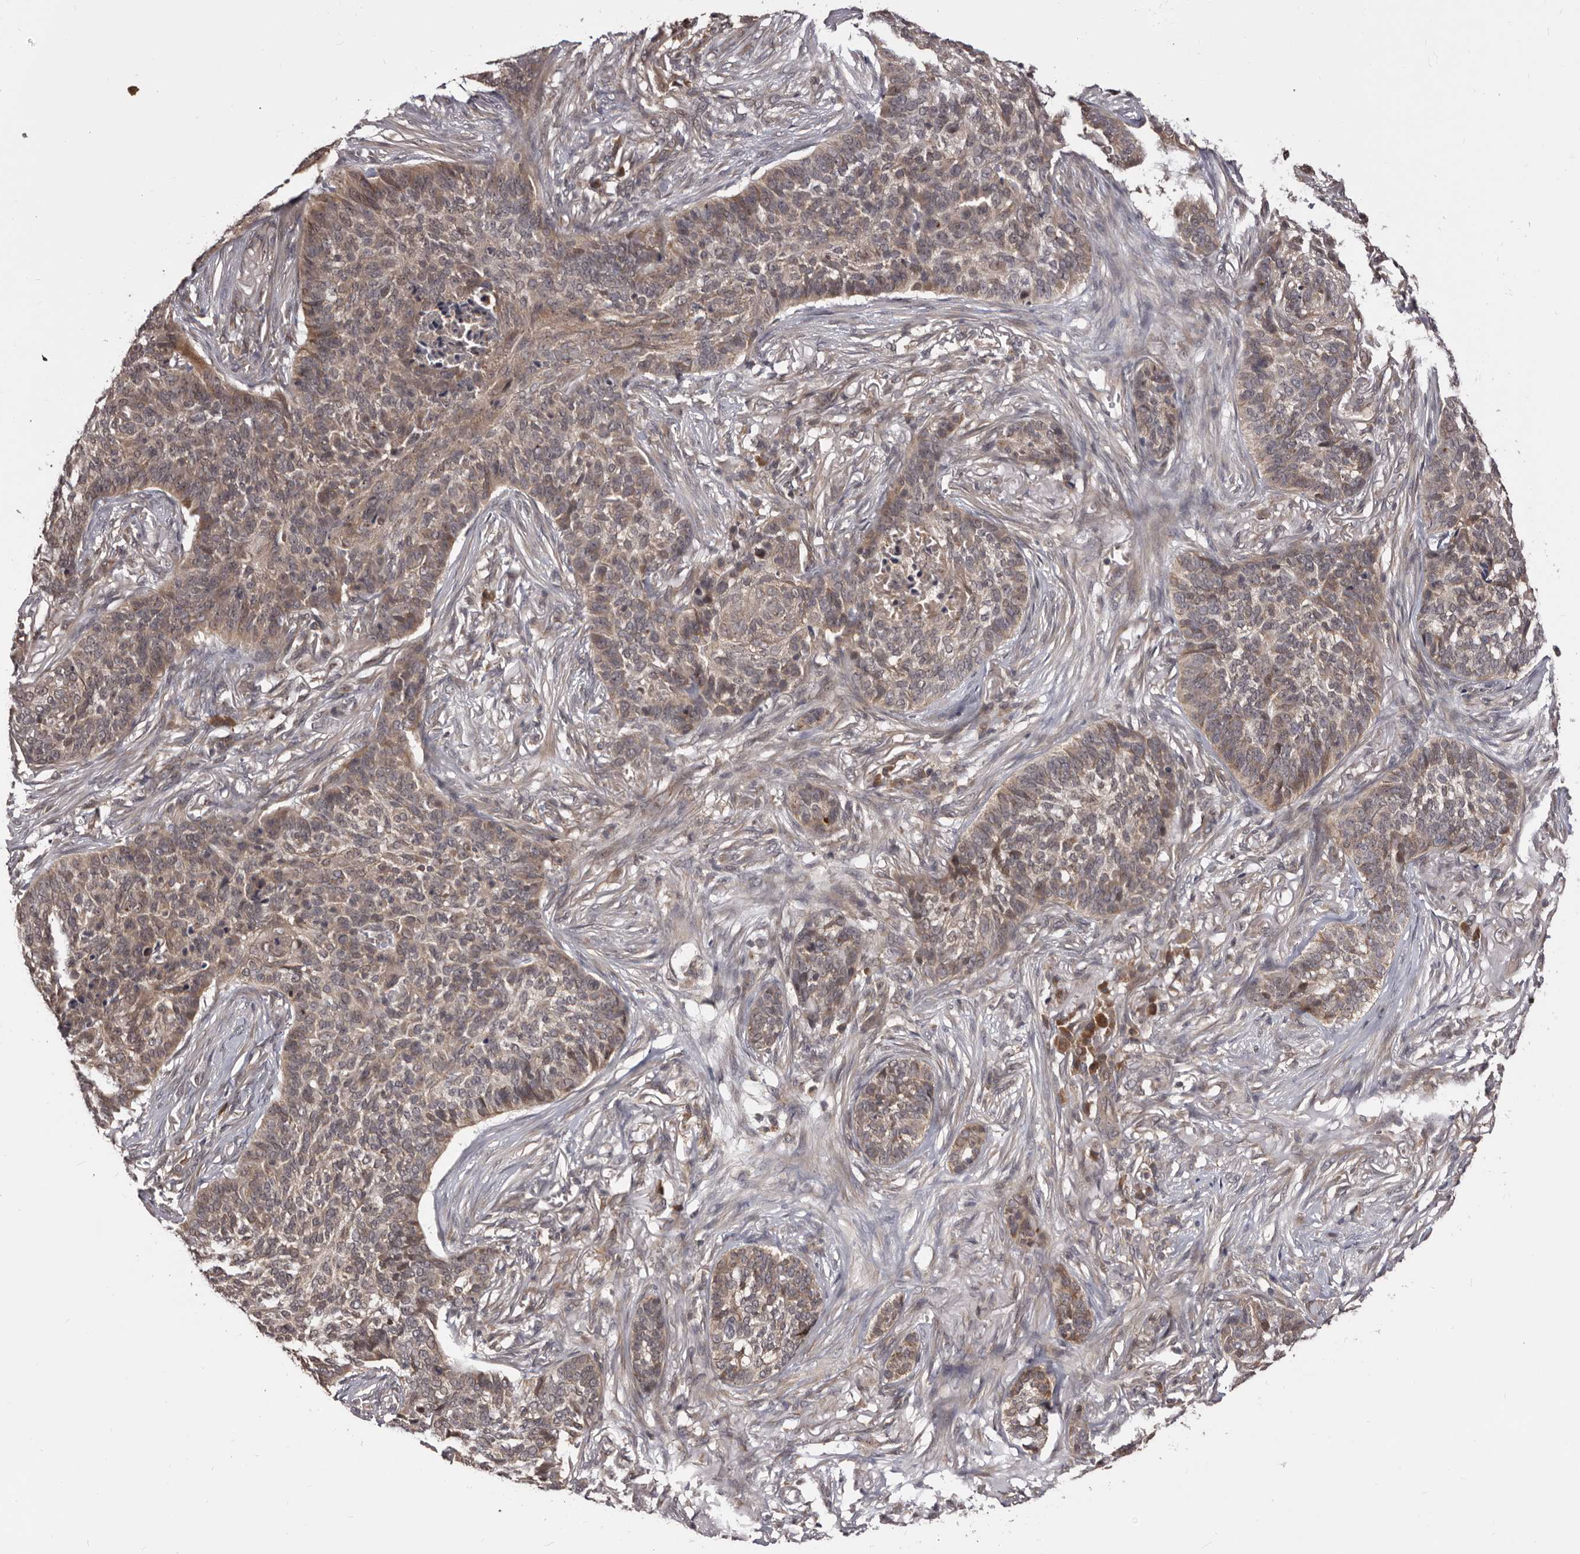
{"staining": {"intensity": "weak", "quantity": ">75%", "location": "cytoplasmic/membranous"}, "tissue": "skin cancer", "cell_type": "Tumor cells", "image_type": "cancer", "snomed": [{"axis": "morphology", "description": "Basal cell carcinoma"}, {"axis": "topography", "description": "Skin"}], "caption": "Human skin cancer (basal cell carcinoma) stained with a protein marker shows weak staining in tumor cells.", "gene": "MDP1", "patient": {"sex": "male", "age": 85}}